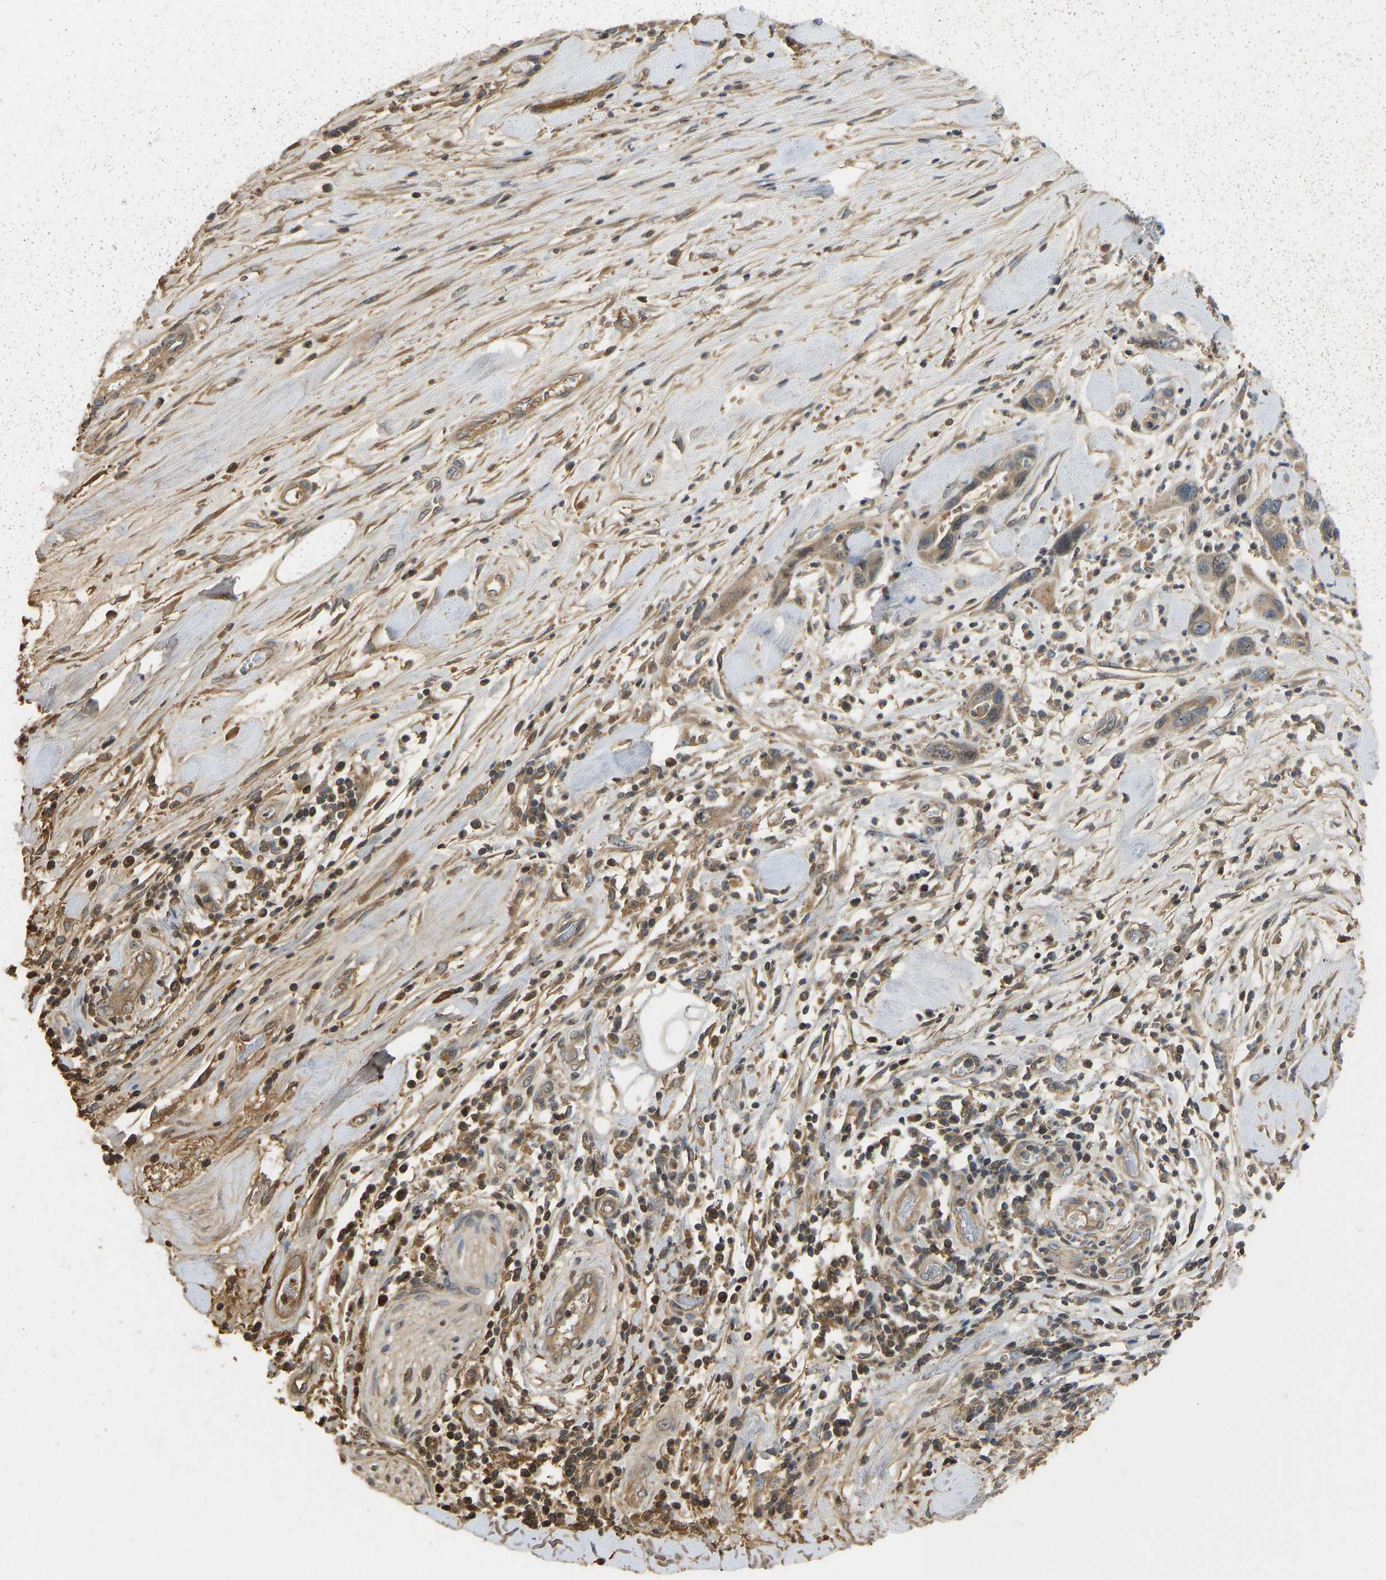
{"staining": {"intensity": "weak", "quantity": ">75%", "location": "cytoplasmic/membranous"}, "tissue": "pancreatic cancer", "cell_type": "Tumor cells", "image_type": "cancer", "snomed": [{"axis": "morphology", "description": "Adenocarcinoma, NOS"}, {"axis": "topography", "description": "Pancreas"}], "caption": "A brown stain shows weak cytoplasmic/membranous staining of a protein in pancreatic cancer tumor cells.", "gene": "VCPKMT", "patient": {"sex": "female", "age": 70}}